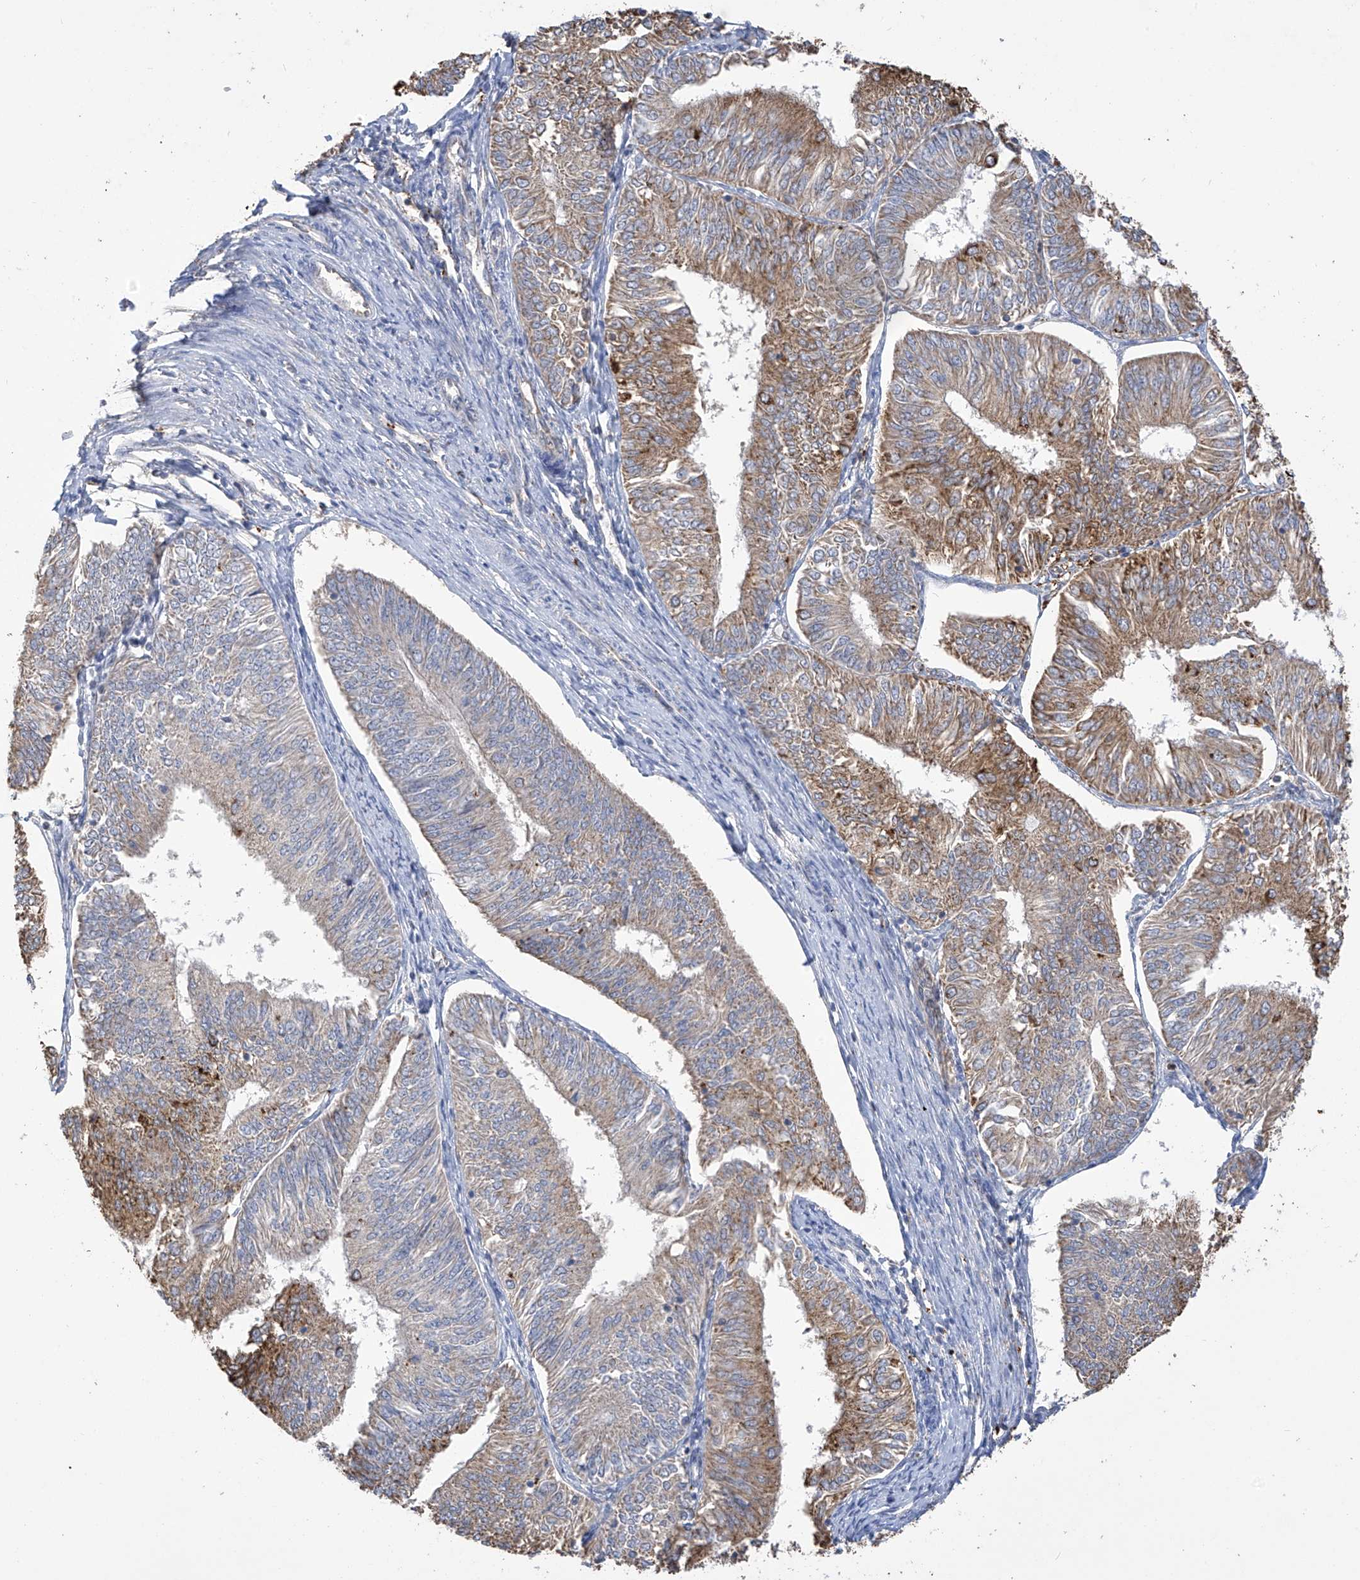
{"staining": {"intensity": "moderate", "quantity": "25%-75%", "location": "cytoplasmic/membranous"}, "tissue": "endometrial cancer", "cell_type": "Tumor cells", "image_type": "cancer", "snomed": [{"axis": "morphology", "description": "Adenocarcinoma, NOS"}, {"axis": "topography", "description": "Endometrium"}], "caption": "Immunohistochemical staining of adenocarcinoma (endometrial) shows medium levels of moderate cytoplasmic/membranous protein expression in about 25%-75% of tumor cells. Ihc stains the protein of interest in brown and the nuclei are stained blue.", "gene": "OGT", "patient": {"sex": "female", "age": 58}}